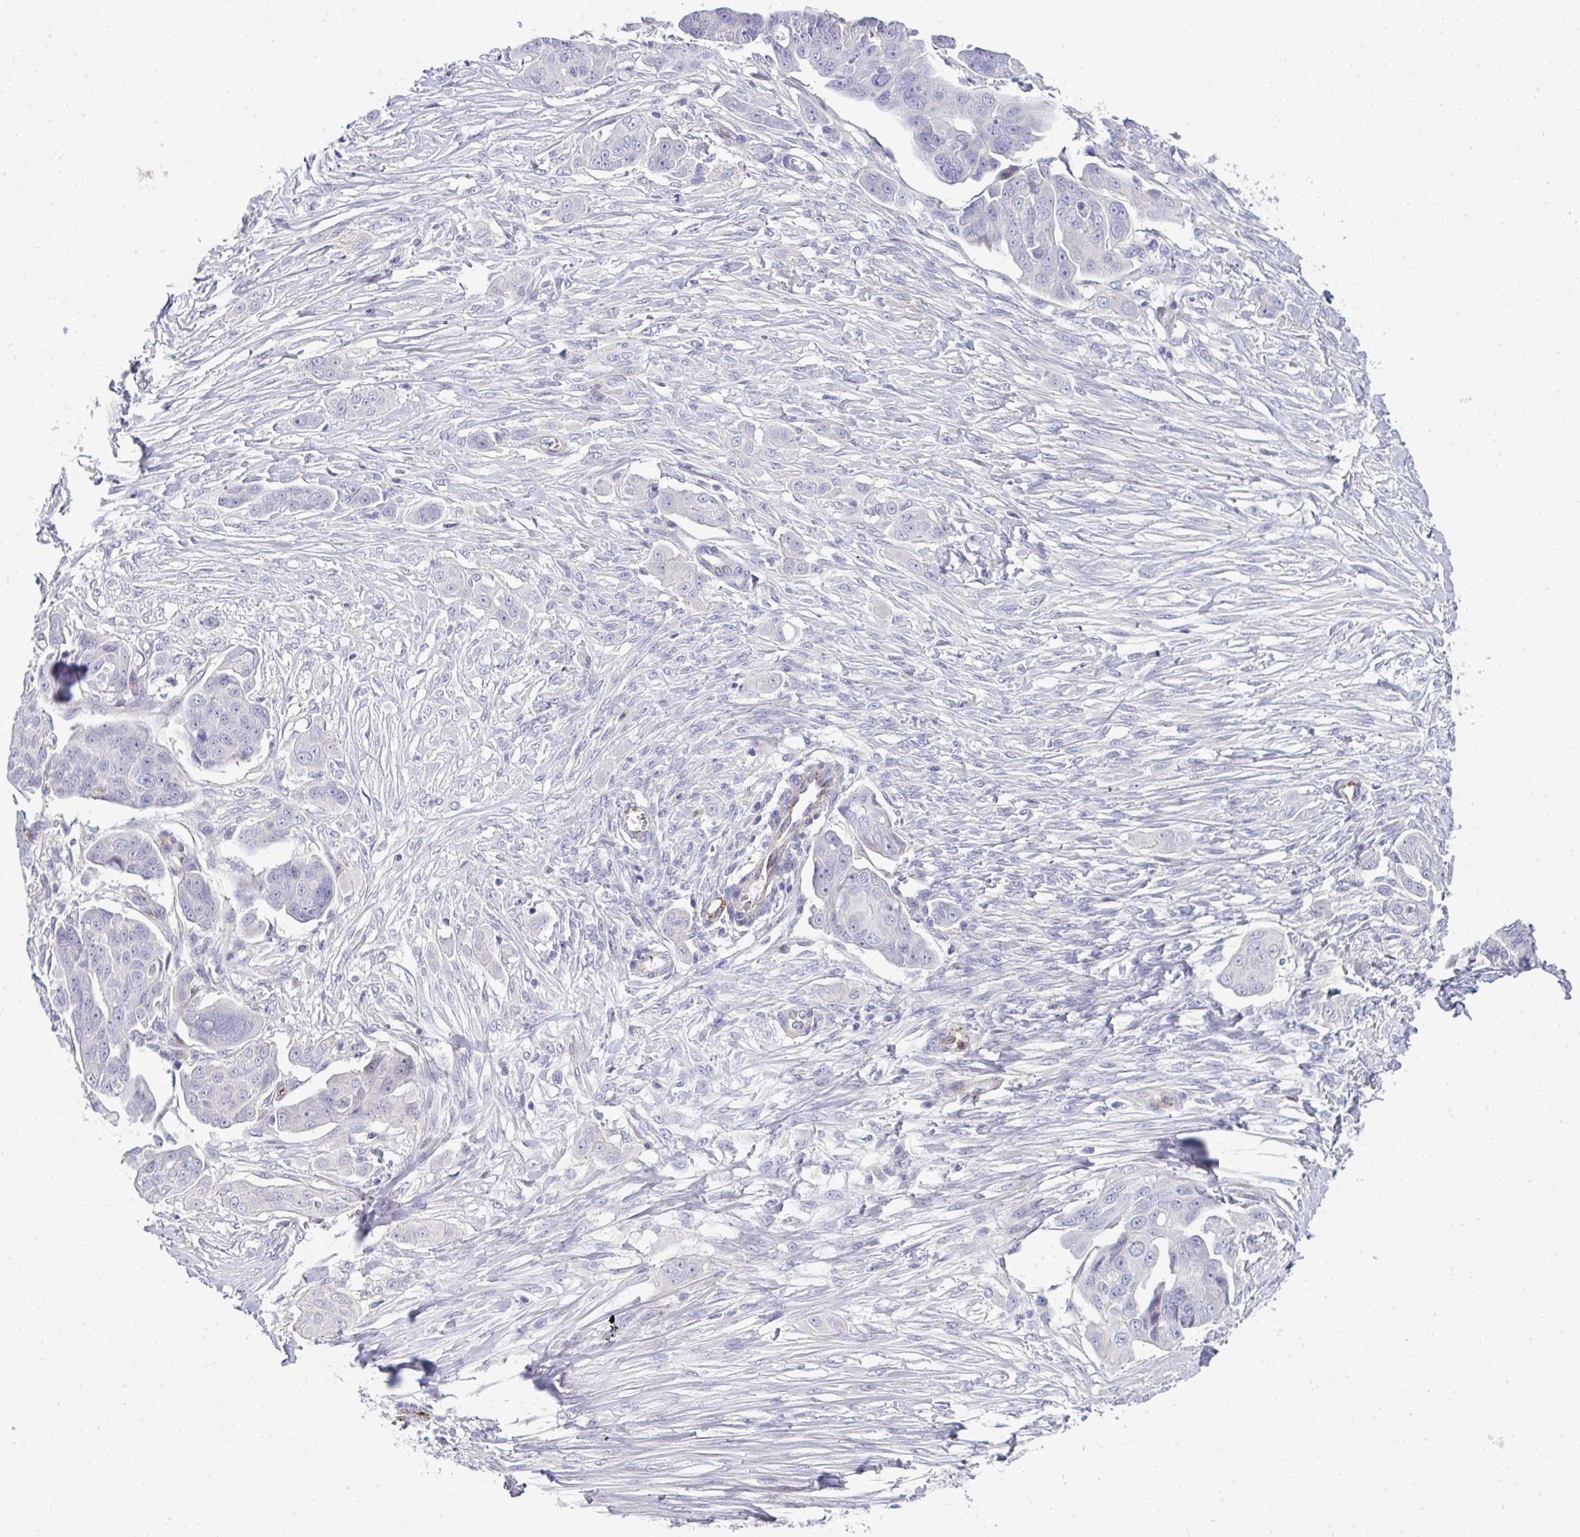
{"staining": {"intensity": "negative", "quantity": "none", "location": "none"}, "tissue": "ovarian cancer", "cell_type": "Tumor cells", "image_type": "cancer", "snomed": [{"axis": "morphology", "description": "Carcinoma, endometroid"}, {"axis": "topography", "description": "Ovary"}], "caption": "DAB immunohistochemical staining of human ovarian cancer exhibits no significant staining in tumor cells.", "gene": "TOR1AIP2", "patient": {"sex": "female", "age": 70}}